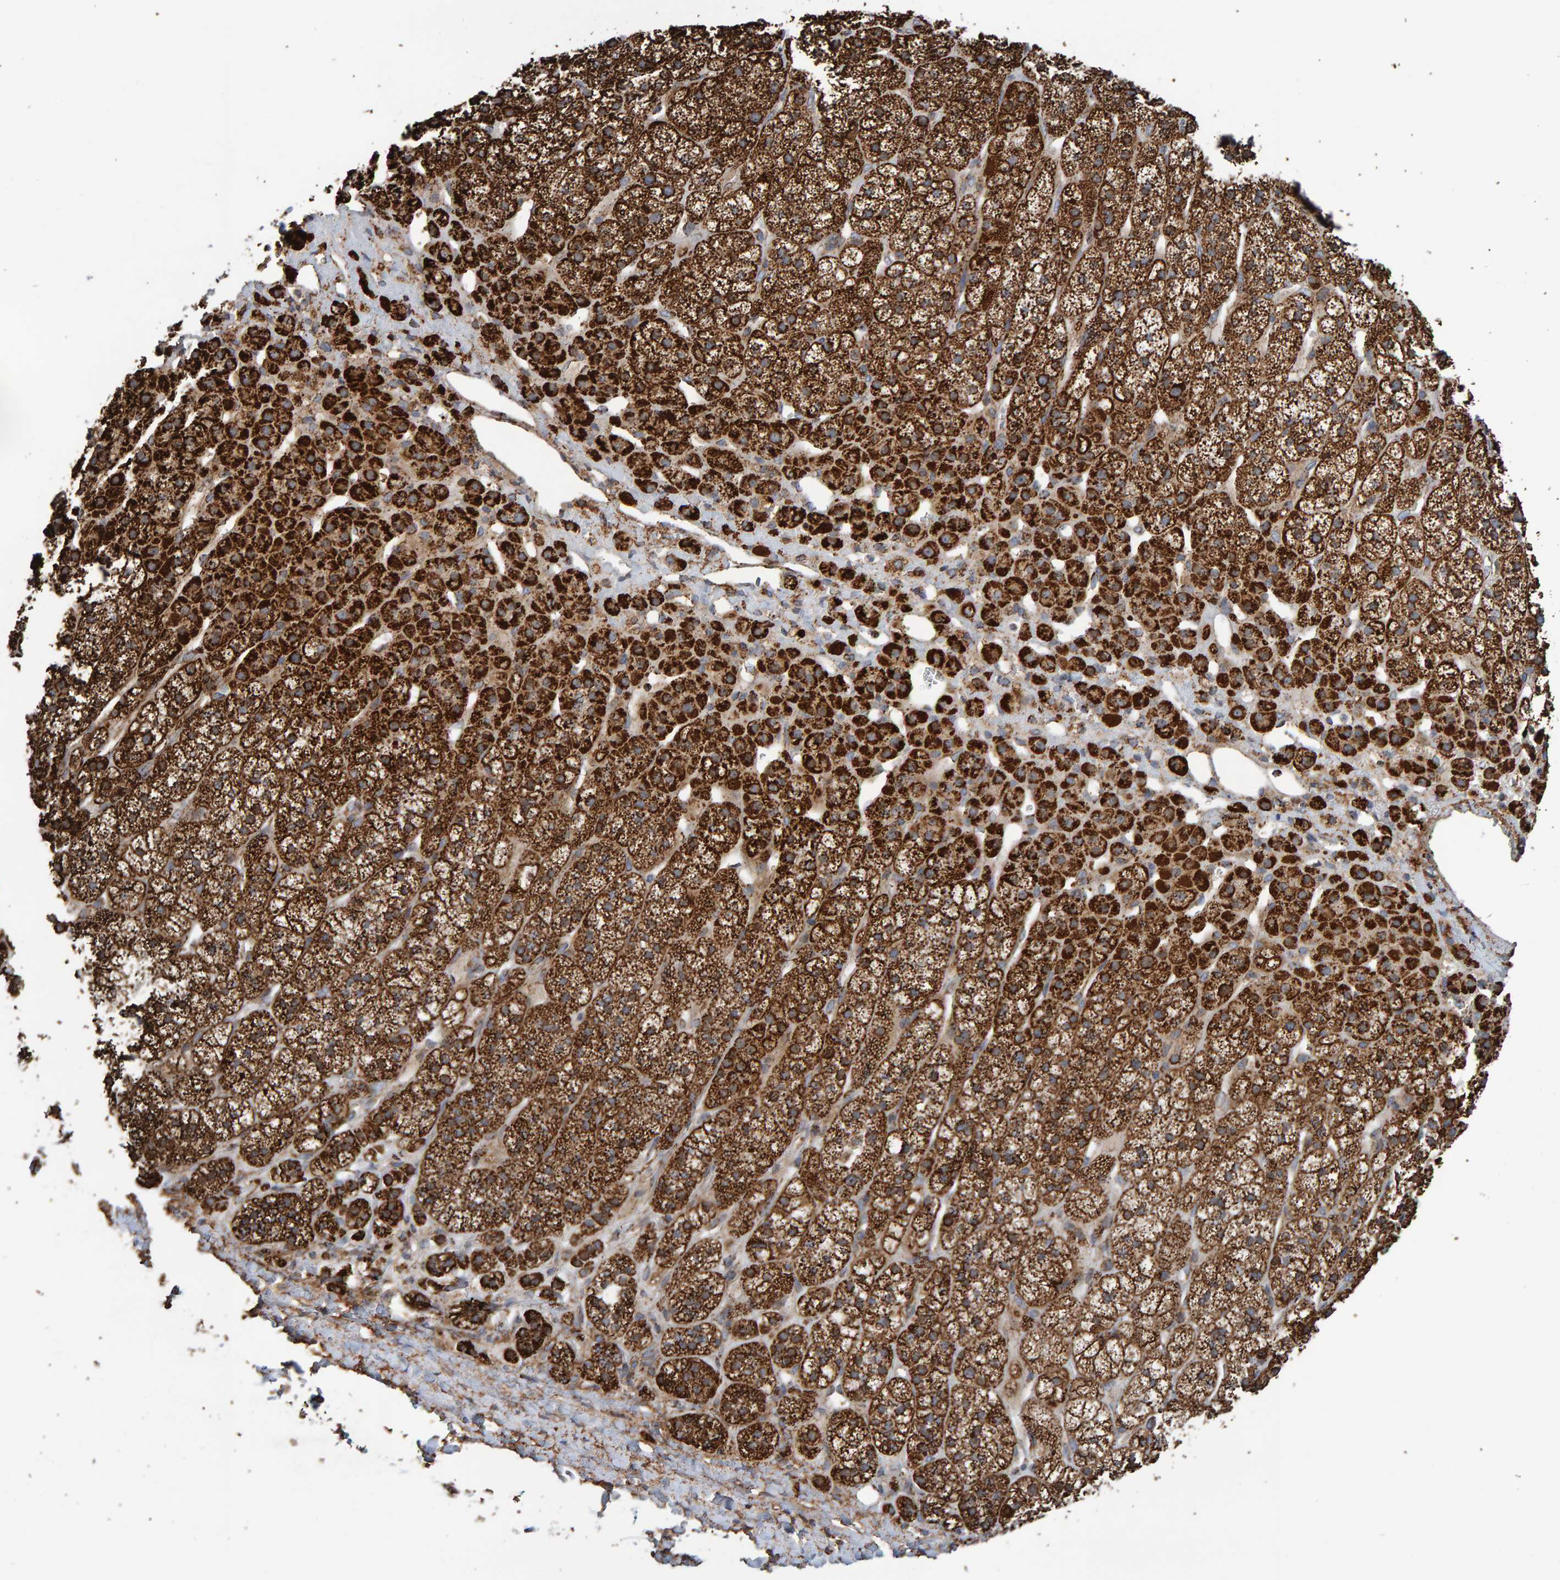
{"staining": {"intensity": "strong", "quantity": ">75%", "location": "cytoplasmic/membranous"}, "tissue": "adrenal gland", "cell_type": "Glandular cells", "image_type": "normal", "snomed": [{"axis": "morphology", "description": "Normal tissue, NOS"}, {"axis": "topography", "description": "Adrenal gland"}], "caption": "A brown stain highlights strong cytoplasmic/membranous expression of a protein in glandular cells of benign adrenal gland.", "gene": "MRPL45", "patient": {"sex": "male", "age": 56}}